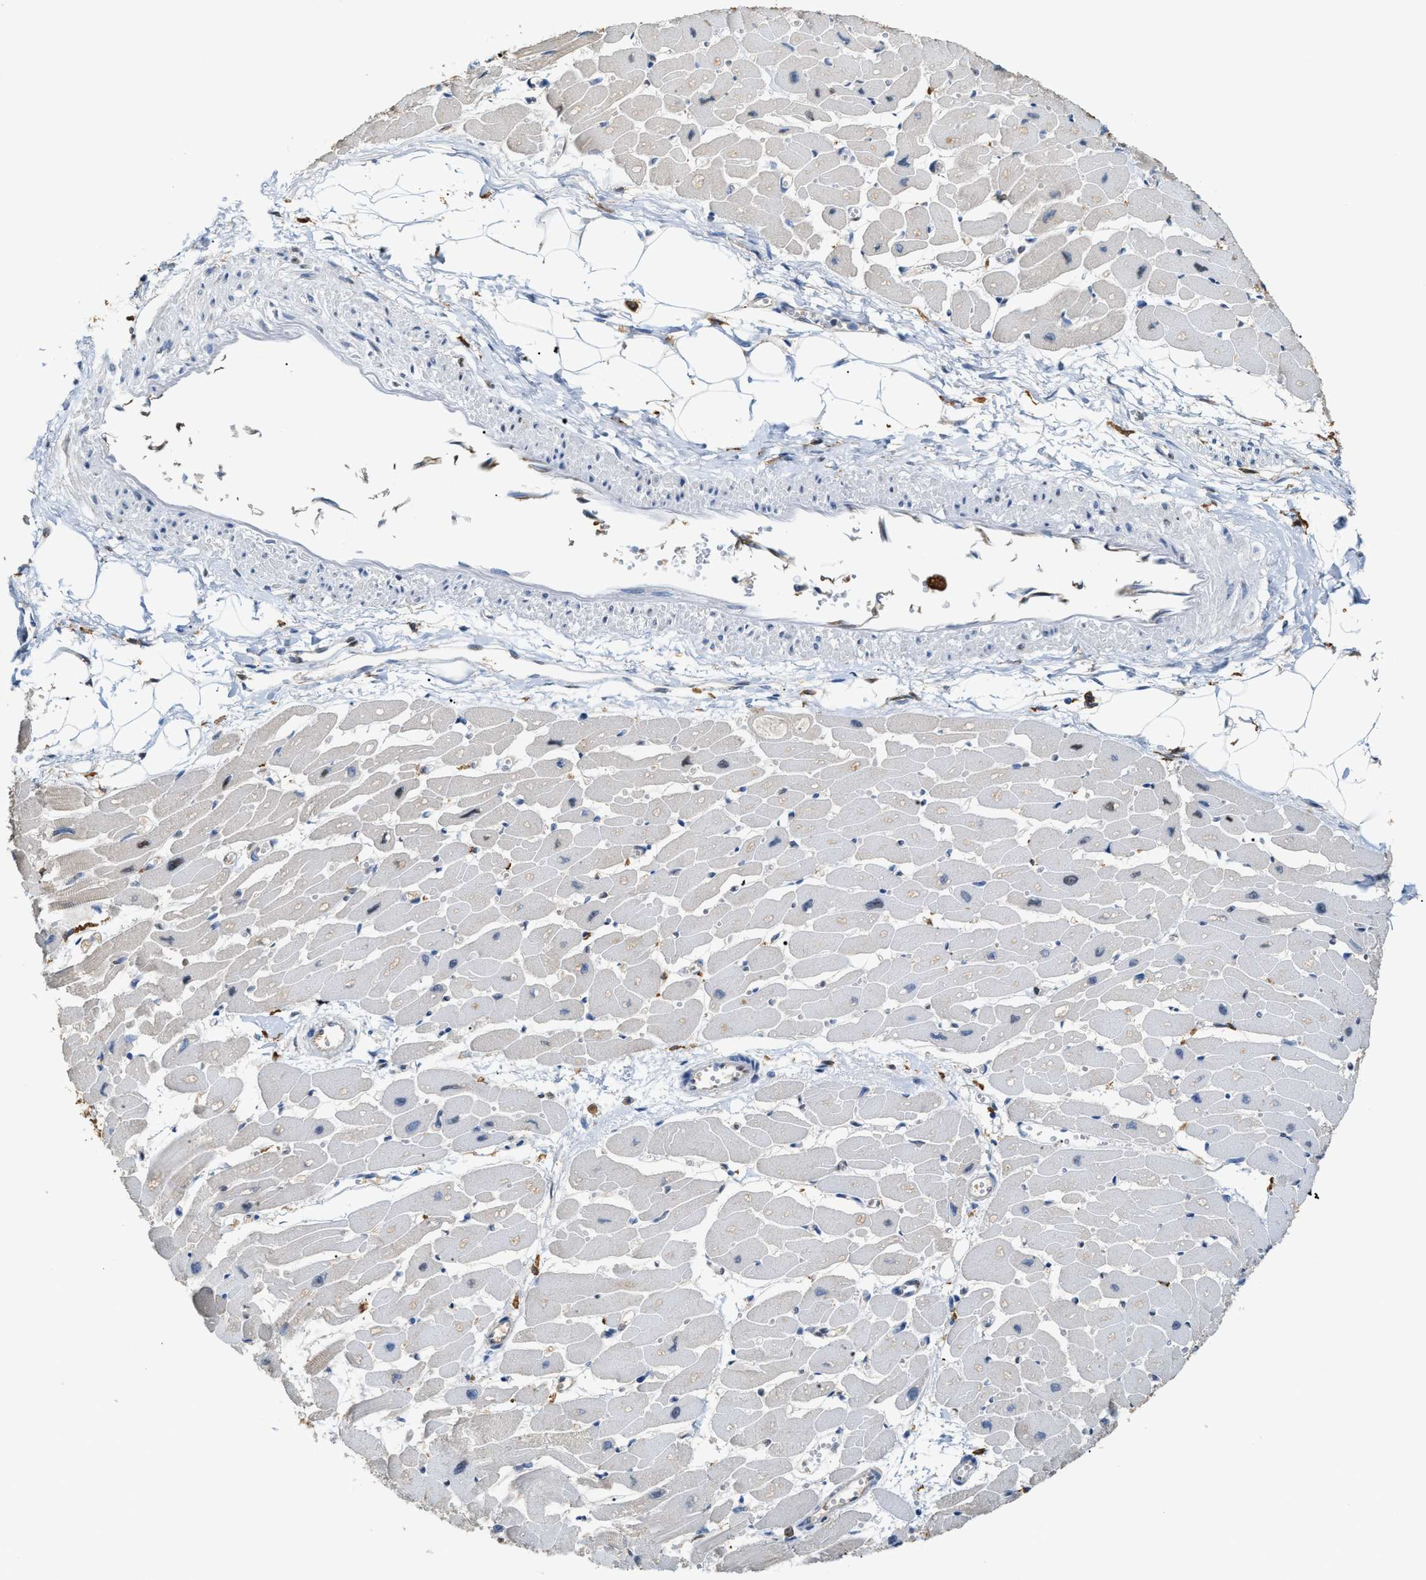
{"staining": {"intensity": "weak", "quantity": "25%-75%", "location": "cytoplasmic/membranous"}, "tissue": "heart muscle", "cell_type": "Cardiomyocytes", "image_type": "normal", "snomed": [{"axis": "morphology", "description": "Normal tissue, NOS"}, {"axis": "topography", "description": "Heart"}], "caption": "Immunohistochemistry (DAB (3,3'-diaminobenzidine)) staining of benign human heart muscle demonstrates weak cytoplasmic/membranous protein expression in approximately 25%-75% of cardiomyocytes.", "gene": "GCN1", "patient": {"sex": "female", "age": 54}}